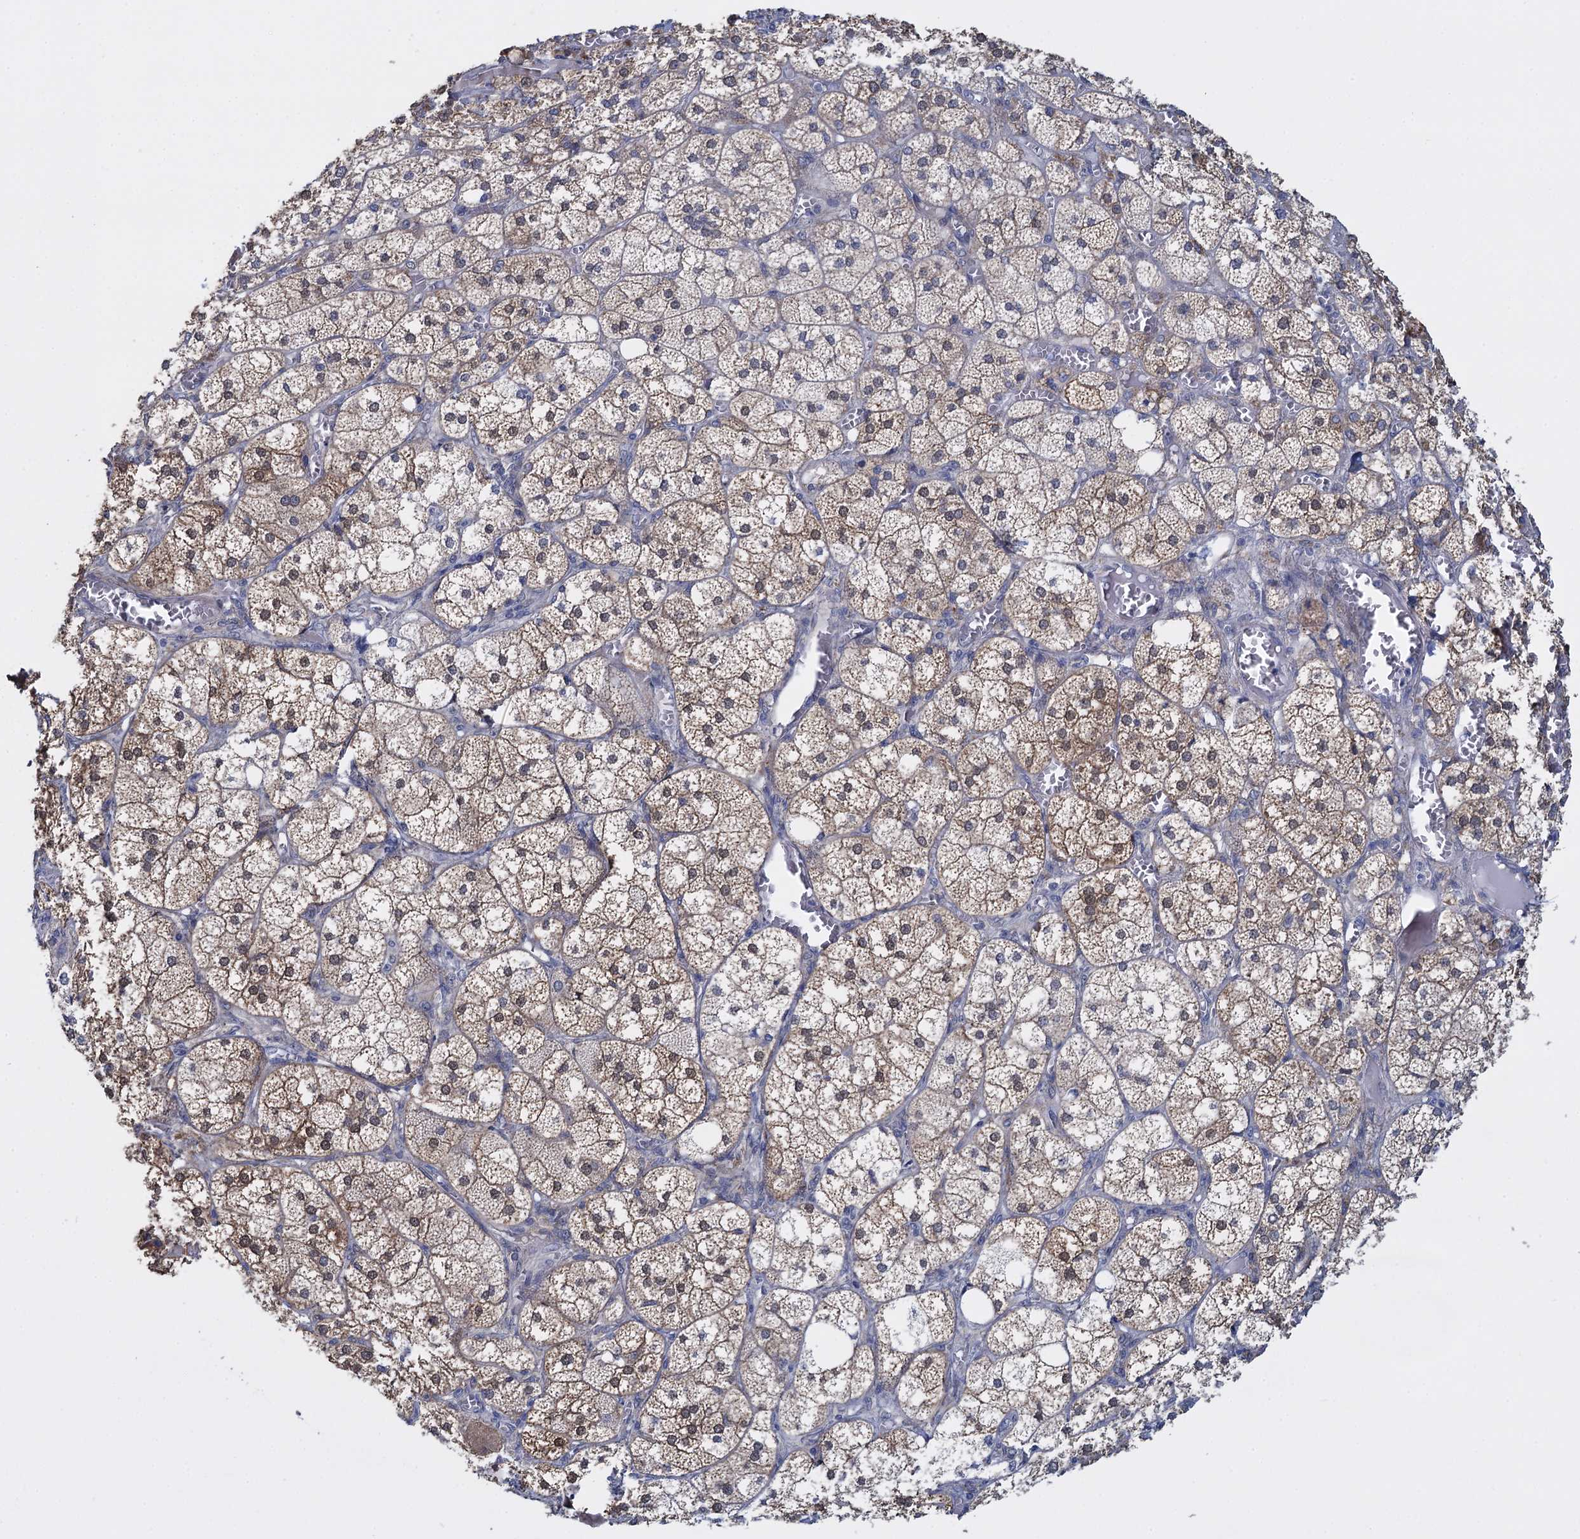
{"staining": {"intensity": "moderate", "quantity": ">75%", "location": "cytoplasmic/membranous"}, "tissue": "adrenal gland", "cell_type": "Glandular cells", "image_type": "normal", "snomed": [{"axis": "morphology", "description": "Normal tissue, NOS"}, {"axis": "topography", "description": "Adrenal gland"}], "caption": "This photomicrograph displays unremarkable adrenal gland stained with immunohistochemistry to label a protein in brown. The cytoplasmic/membranous of glandular cells show moderate positivity for the protein. Nuclei are counter-stained blue.", "gene": "GSTM2", "patient": {"sex": "female", "age": 61}}